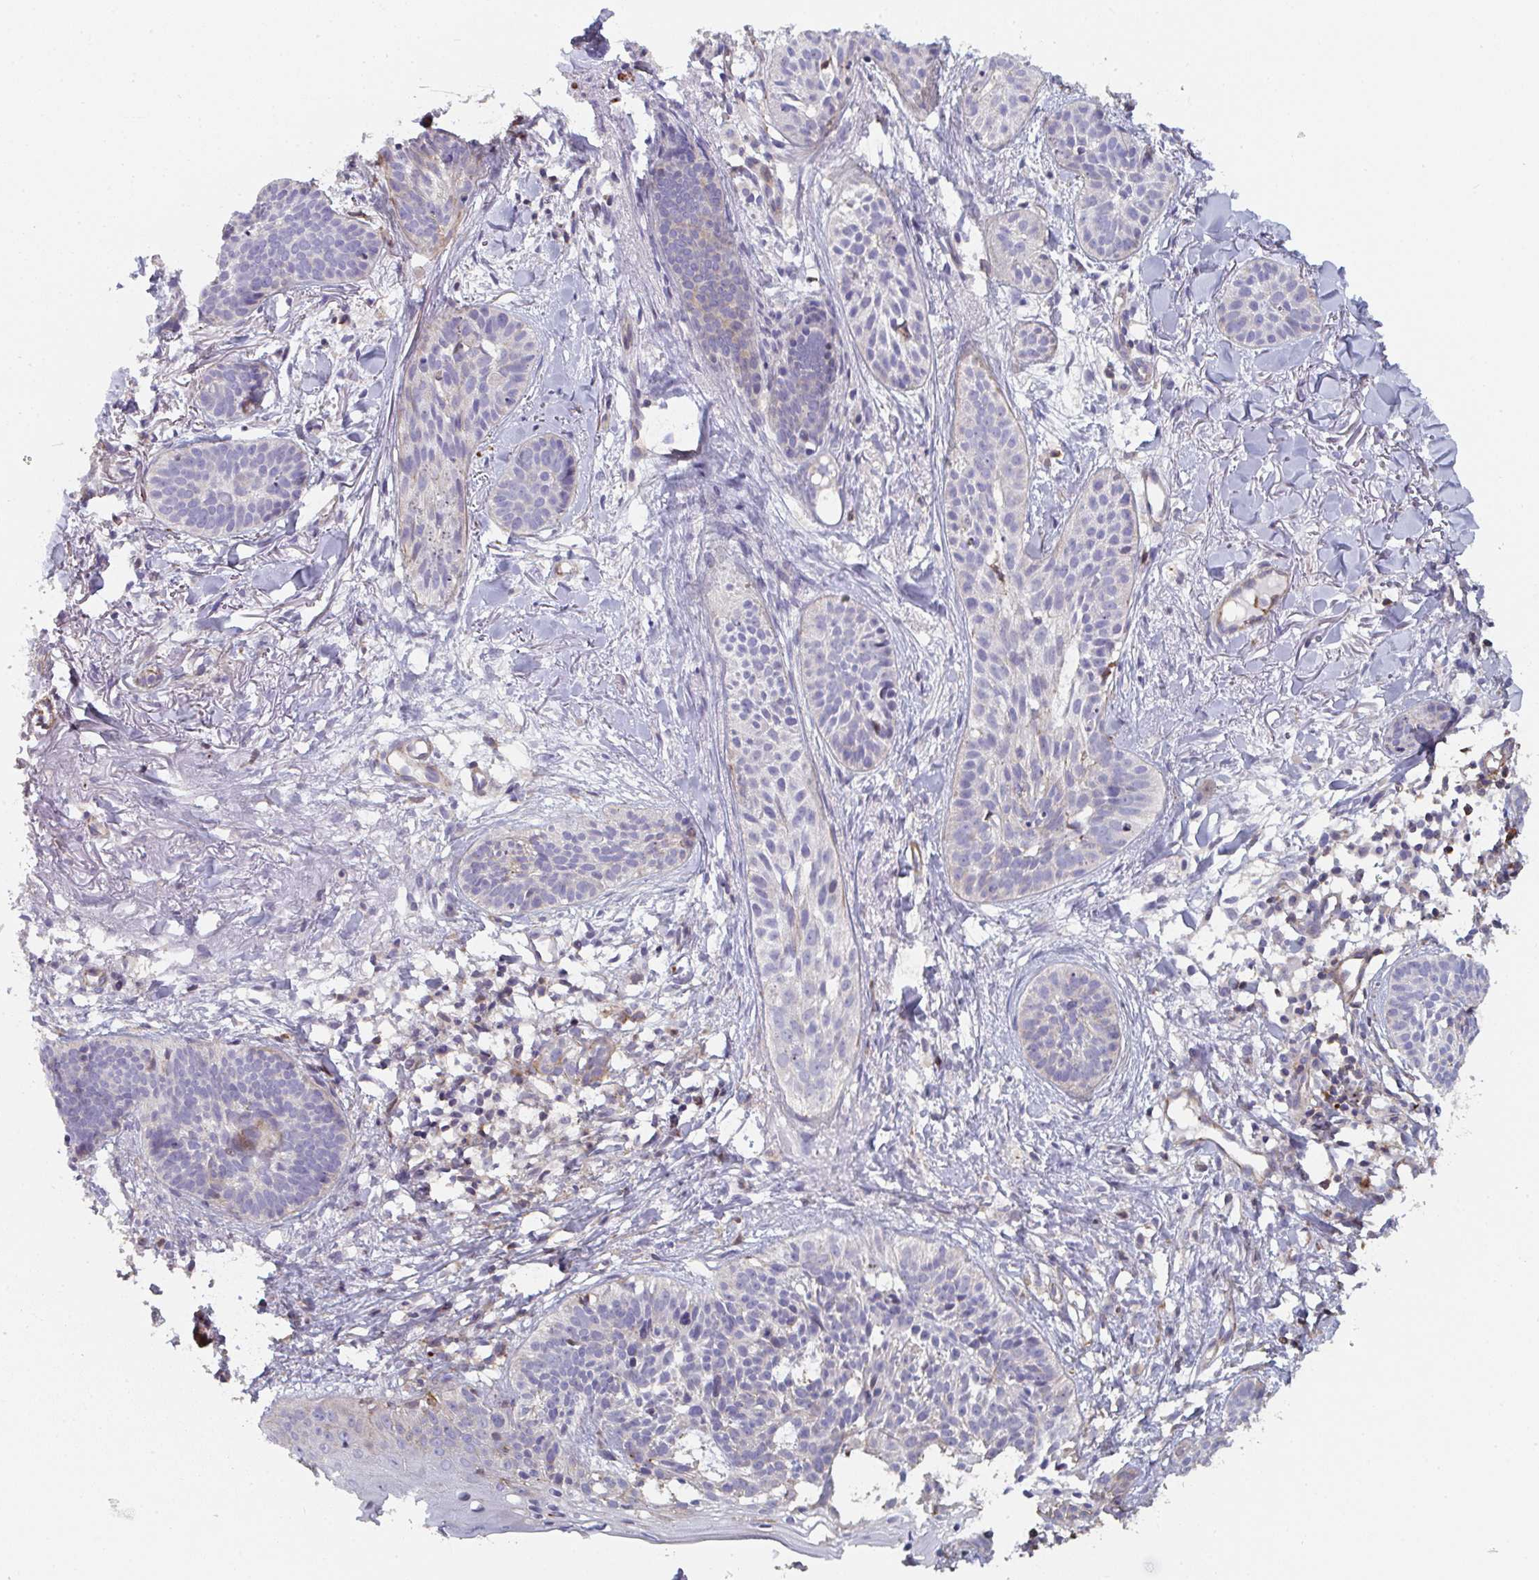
{"staining": {"intensity": "negative", "quantity": "none", "location": "none"}, "tissue": "skin cancer", "cell_type": "Tumor cells", "image_type": "cancer", "snomed": [{"axis": "morphology", "description": "Basal cell carcinoma"}, {"axis": "topography", "description": "Skin"}], "caption": "An immunohistochemistry (IHC) histopathology image of skin basal cell carcinoma is shown. There is no staining in tumor cells of skin basal cell carcinoma. Brightfield microscopy of immunohistochemistry (IHC) stained with DAB (3,3'-diaminobenzidine) (brown) and hematoxylin (blue), captured at high magnification.", "gene": "FZD2", "patient": {"sex": "male", "age": 52}}